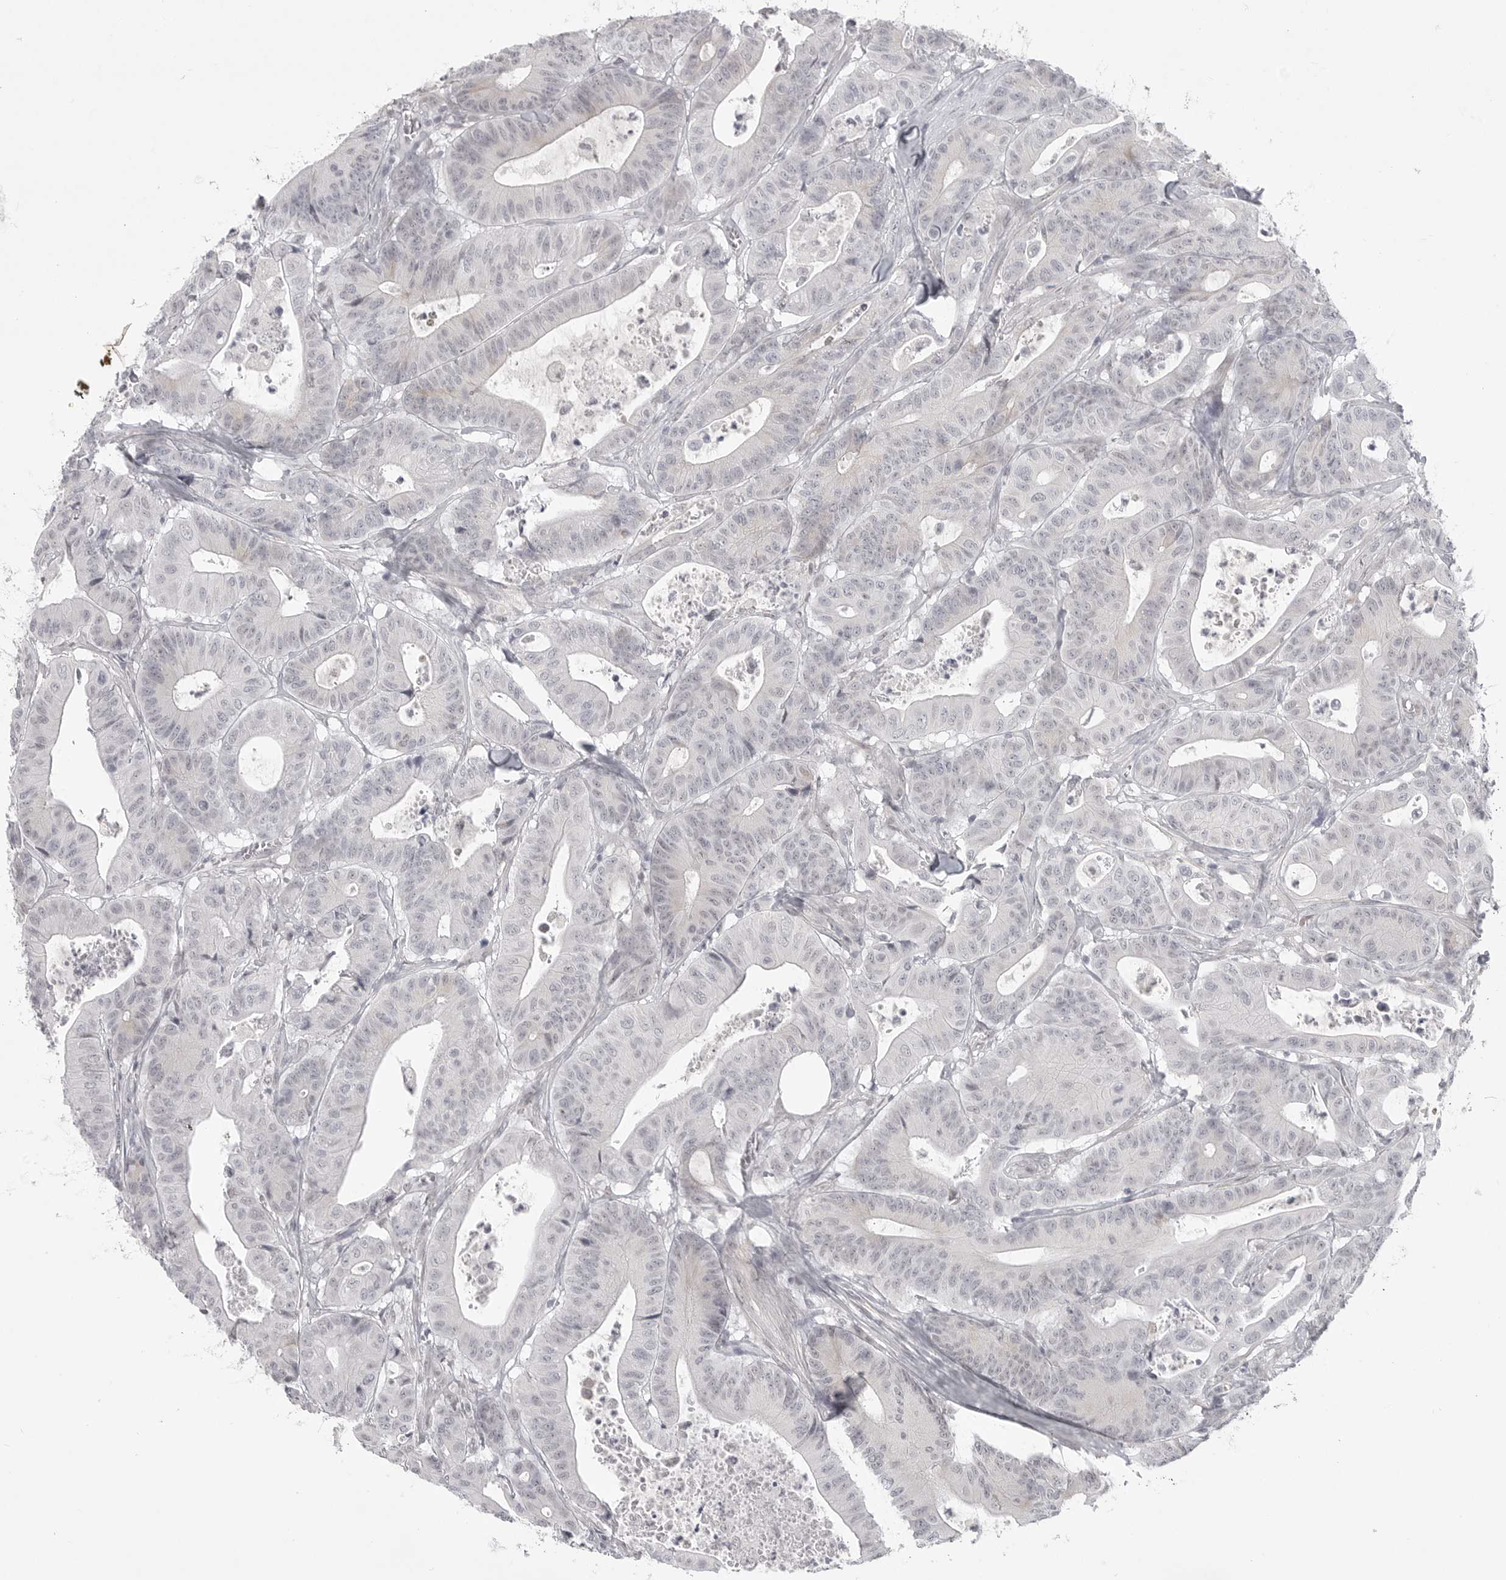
{"staining": {"intensity": "negative", "quantity": "none", "location": "none"}, "tissue": "colorectal cancer", "cell_type": "Tumor cells", "image_type": "cancer", "snomed": [{"axis": "morphology", "description": "Adenocarcinoma, NOS"}, {"axis": "topography", "description": "Colon"}], "caption": "Protein analysis of colorectal adenocarcinoma exhibits no significant positivity in tumor cells.", "gene": "TCTN3", "patient": {"sex": "female", "age": 84}}